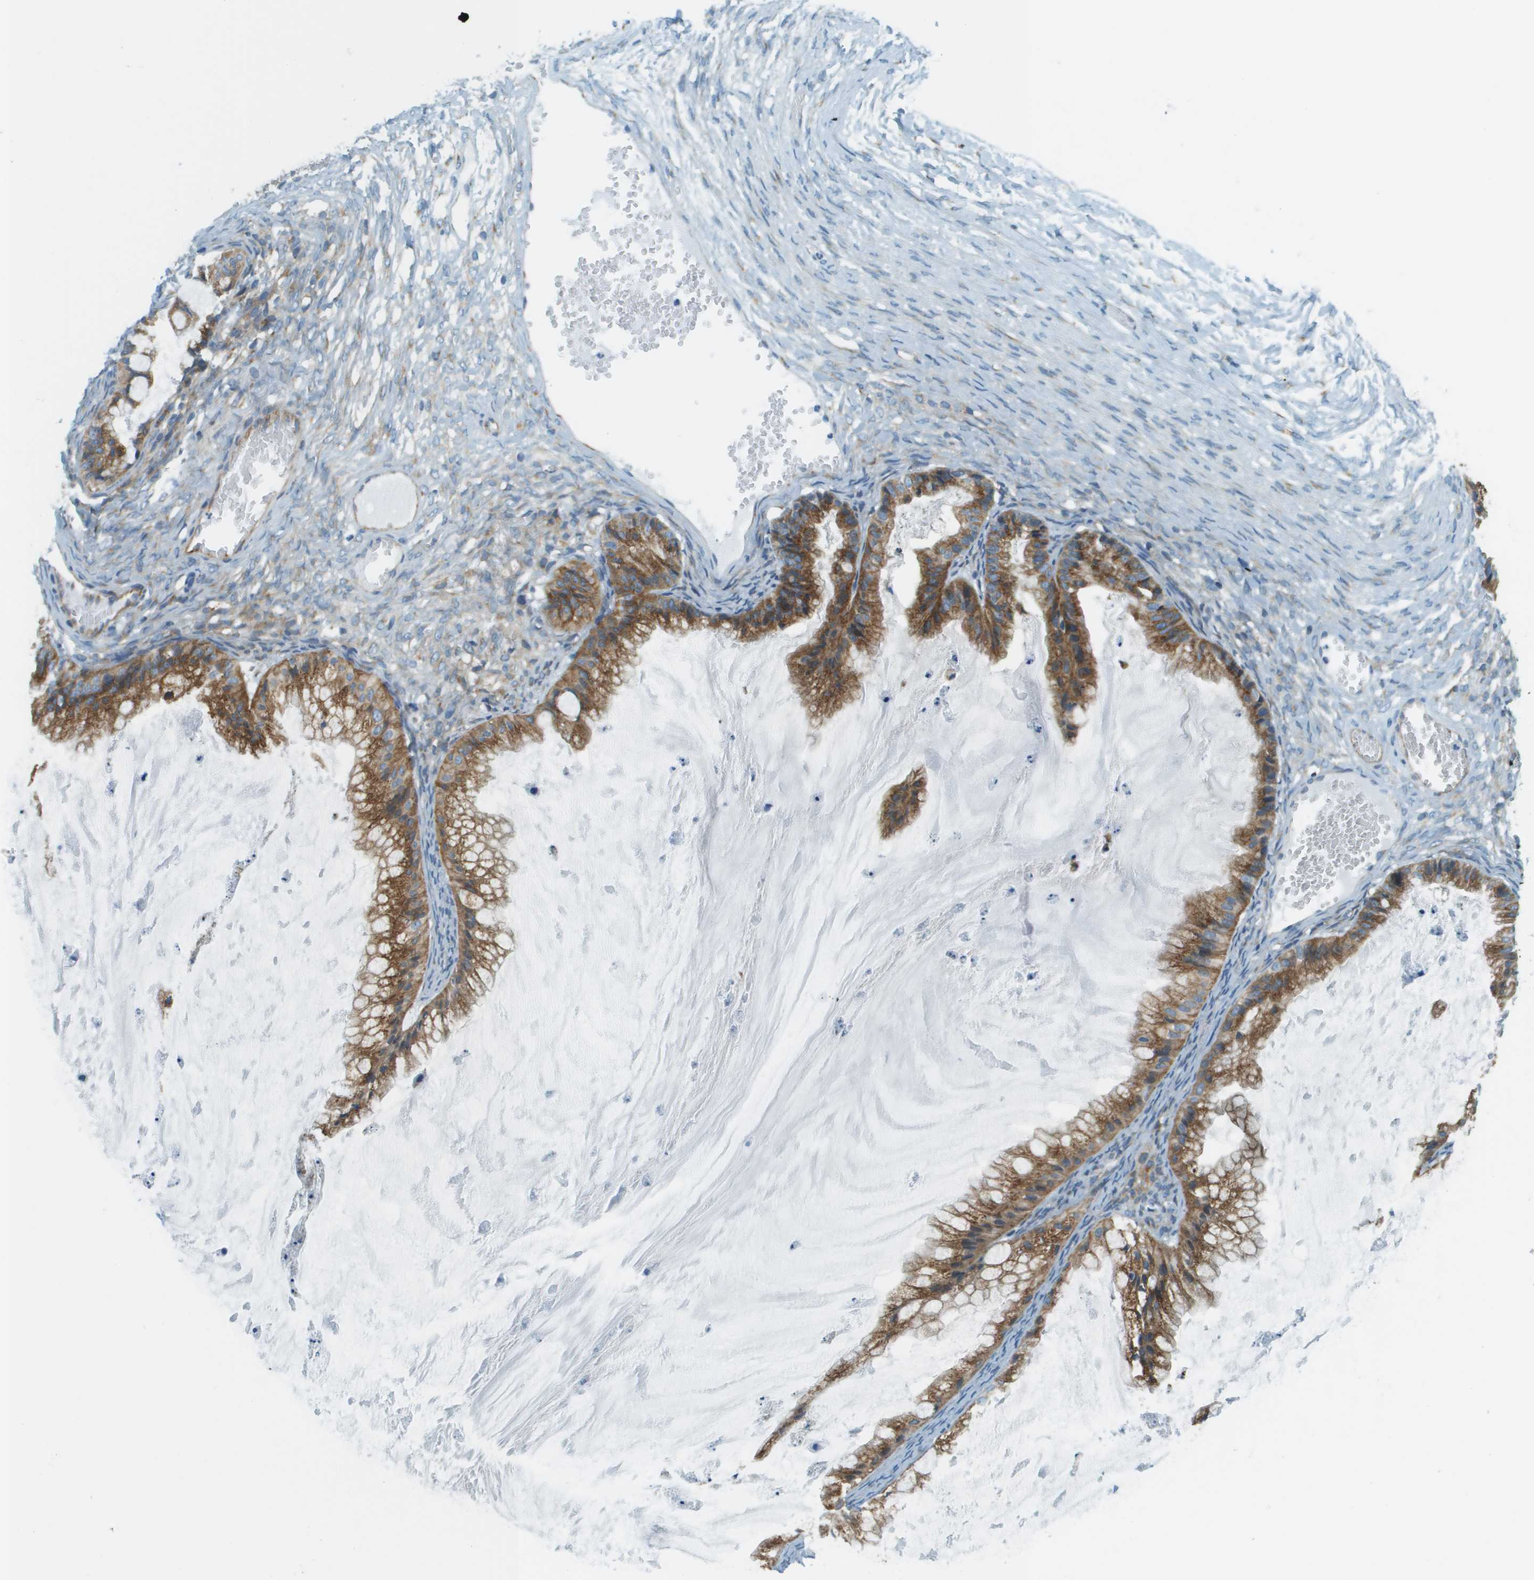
{"staining": {"intensity": "strong", "quantity": ">75%", "location": "cytoplasmic/membranous"}, "tissue": "ovarian cancer", "cell_type": "Tumor cells", "image_type": "cancer", "snomed": [{"axis": "morphology", "description": "Cystadenocarcinoma, mucinous, NOS"}, {"axis": "topography", "description": "Ovary"}], "caption": "Brown immunohistochemical staining in human mucinous cystadenocarcinoma (ovarian) reveals strong cytoplasmic/membranous positivity in approximately >75% of tumor cells. The protein of interest is stained brown, and the nuclei are stained in blue (DAB IHC with brightfield microscopy, high magnification).", "gene": "ACBD3", "patient": {"sex": "female", "age": 57}}